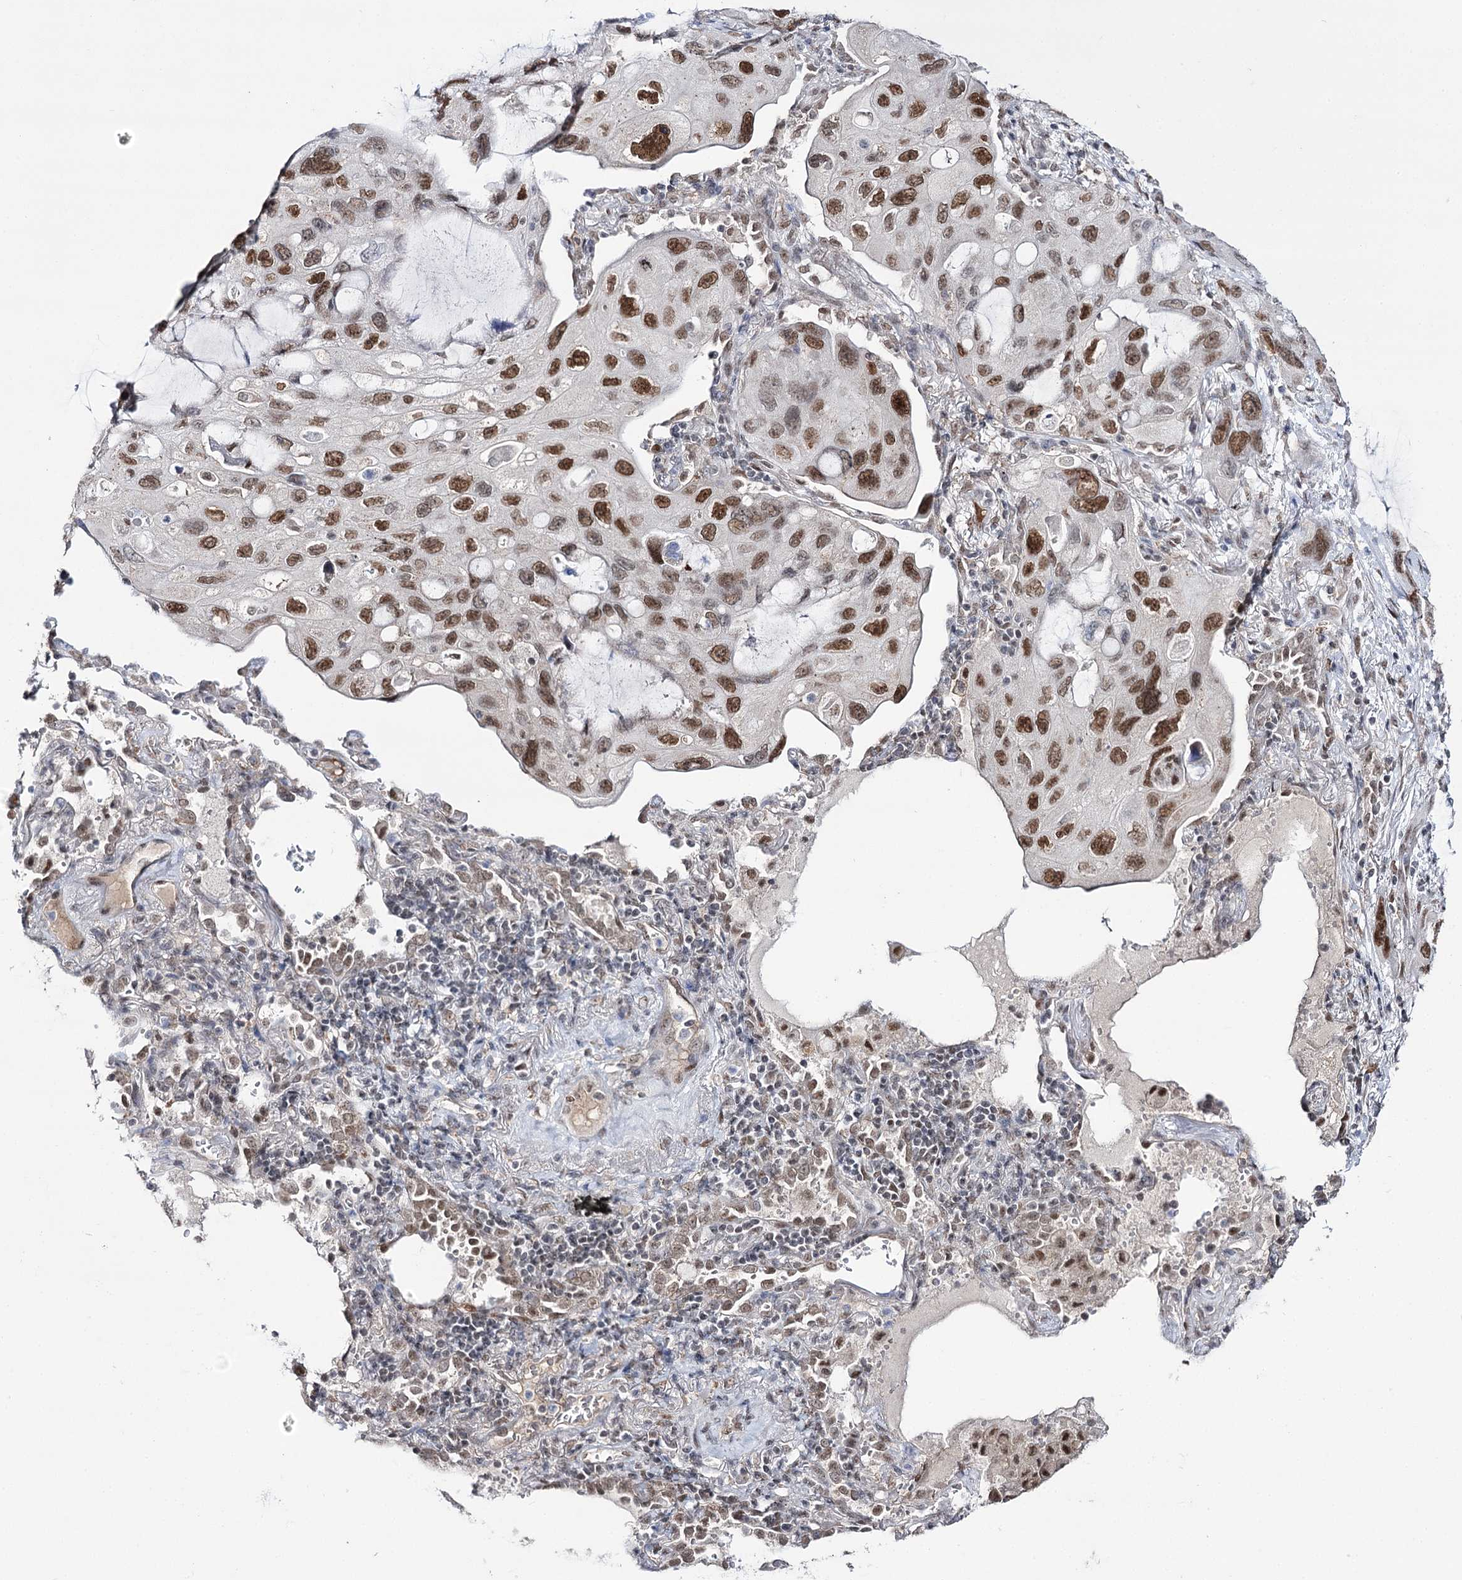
{"staining": {"intensity": "moderate", "quantity": ">75%", "location": "nuclear"}, "tissue": "lung cancer", "cell_type": "Tumor cells", "image_type": "cancer", "snomed": [{"axis": "morphology", "description": "Squamous cell carcinoma, NOS"}, {"axis": "topography", "description": "Lung"}], "caption": "This is a photomicrograph of IHC staining of lung squamous cell carcinoma, which shows moderate positivity in the nuclear of tumor cells.", "gene": "VGLL4", "patient": {"sex": "female", "age": 73}}